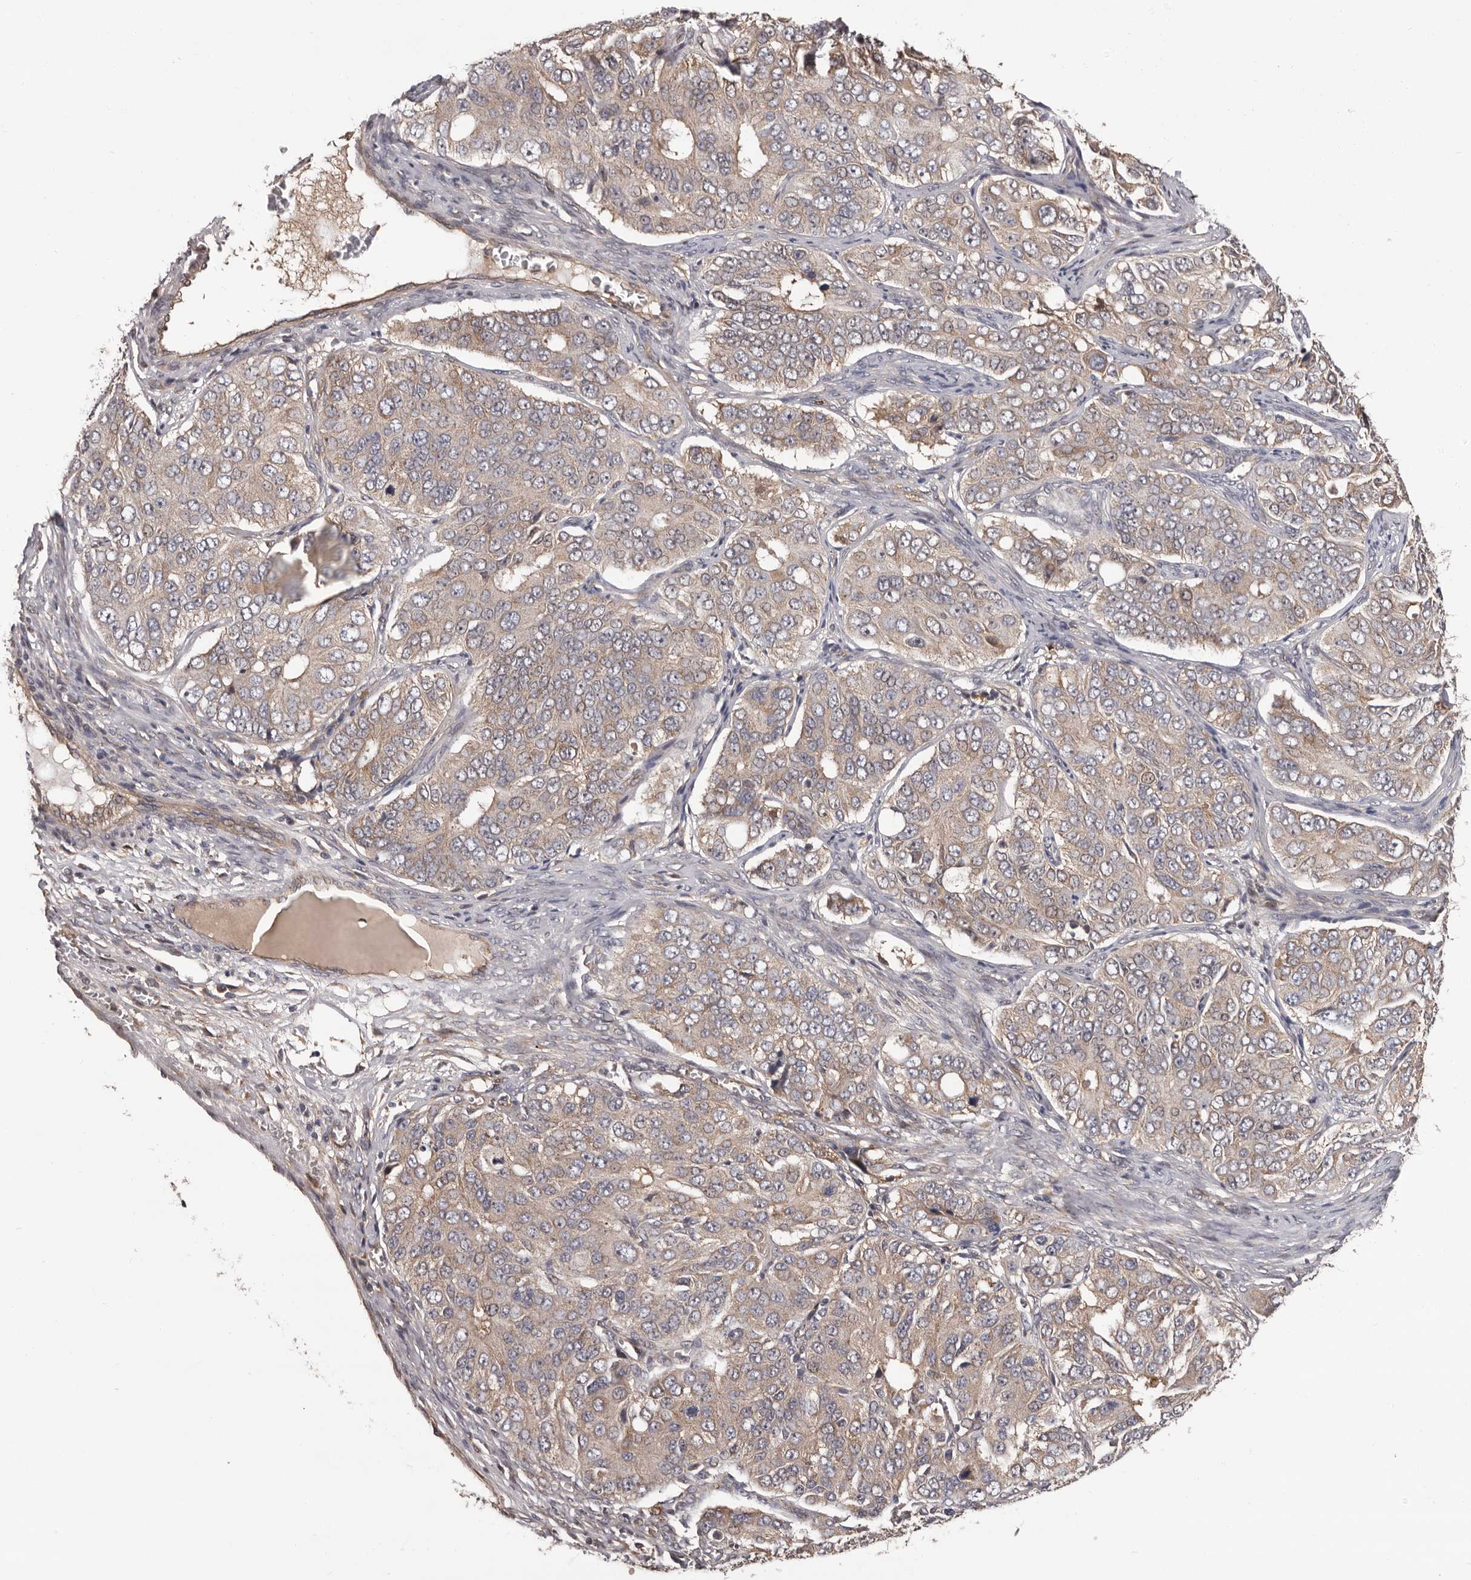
{"staining": {"intensity": "weak", "quantity": ">75%", "location": "cytoplasmic/membranous"}, "tissue": "ovarian cancer", "cell_type": "Tumor cells", "image_type": "cancer", "snomed": [{"axis": "morphology", "description": "Carcinoma, endometroid"}, {"axis": "topography", "description": "Ovary"}], "caption": "About >75% of tumor cells in ovarian cancer exhibit weak cytoplasmic/membranous protein positivity as visualized by brown immunohistochemical staining.", "gene": "PRKD1", "patient": {"sex": "female", "age": 51}}